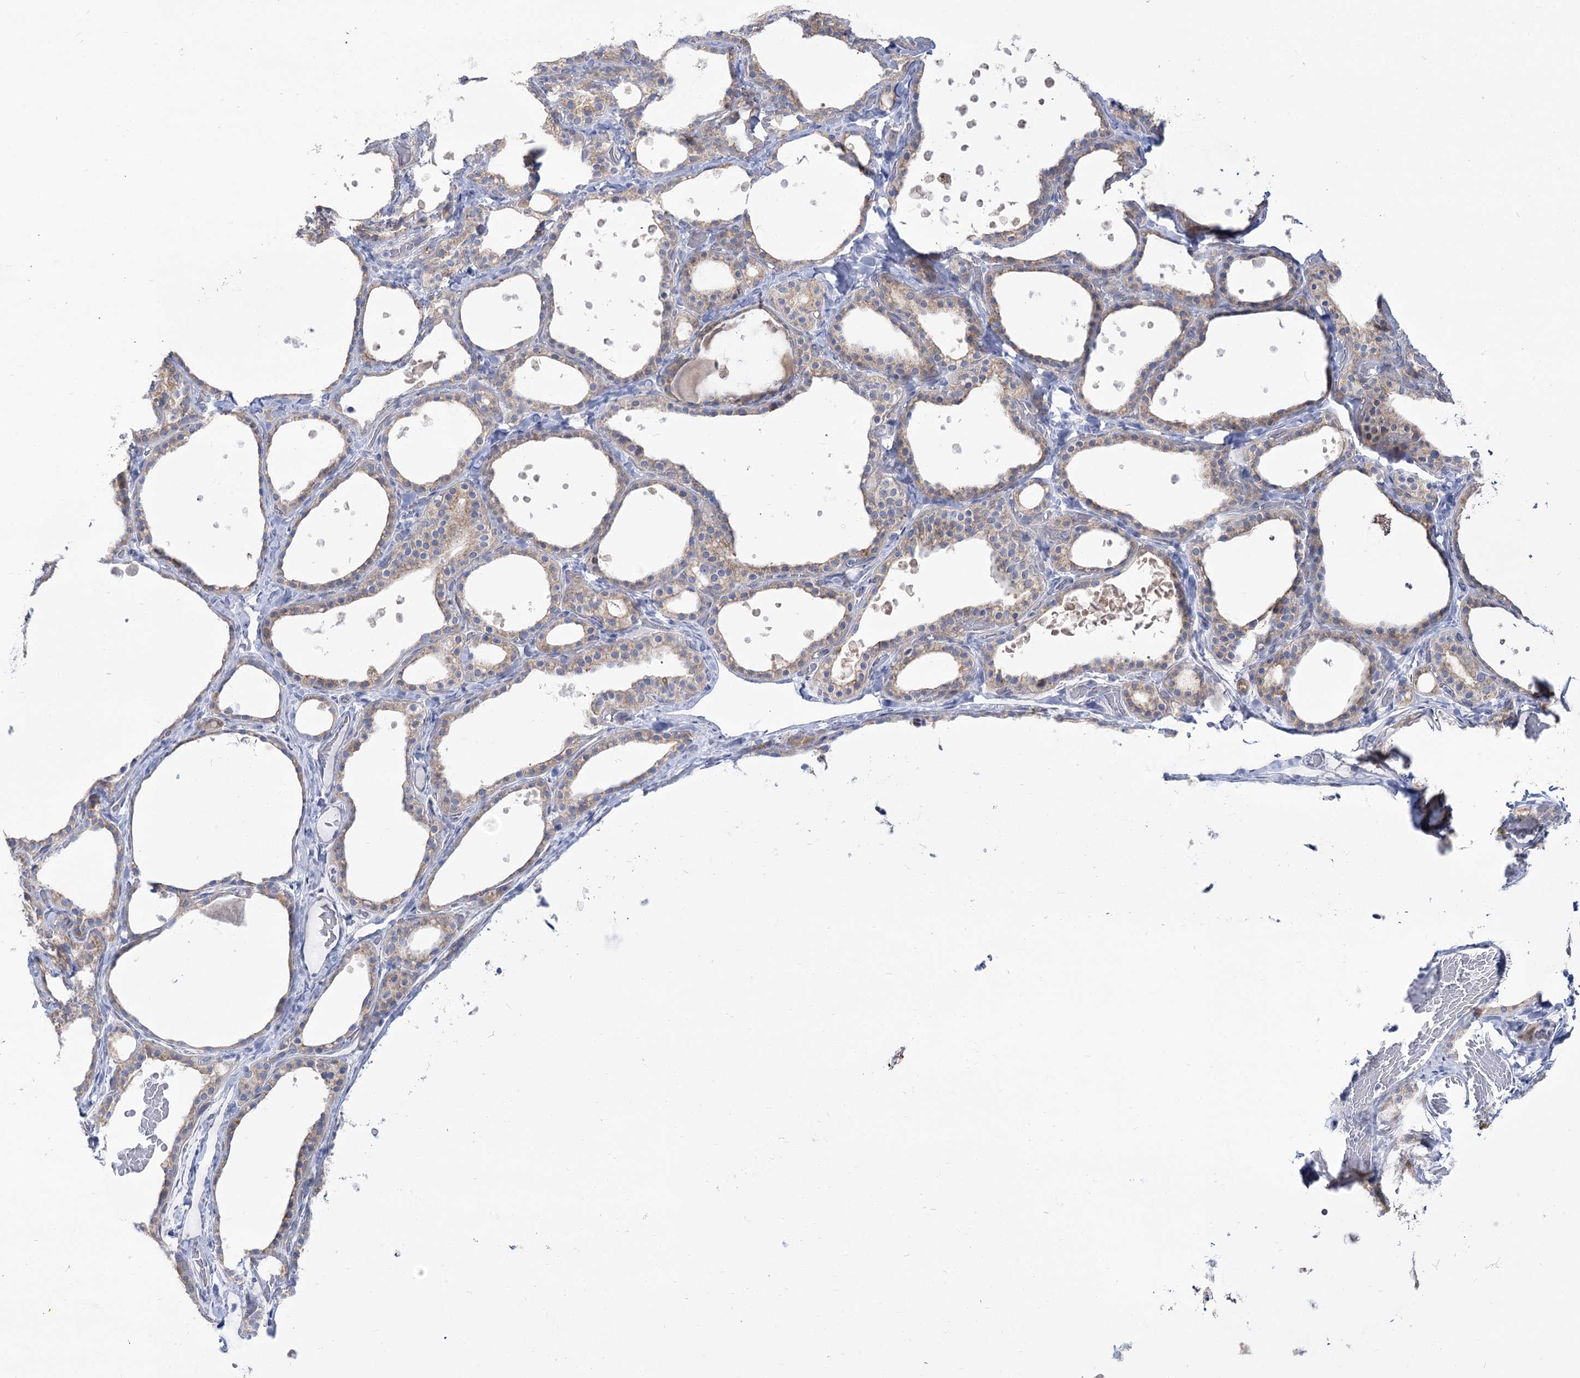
{"staining": {"intensity": "weak", "quantity": "25%-75%", "location": "cytoplasmic/membranous"}, "tissue": "thyroid gland", "cell_type": "Glandular cells", "image_type": "normal", "snomed": [{"axis": "morphology", "description": "Normal tissue, NOS"}, {"axis": "topography", "description": "Thyroid gland"}], "caption": "High-magnification brightfield microscopy of normal thyroid gland stained with DAB (3,3'-diaminobenzidine) (brown) and counterstained with hematoxylin (blue). glandular cells exhibit weak cytoplasmic/membranous positivity is present in approximately25%-75% of cells.", "gene": "SUOX", "patient": {"sex": "female", "age": 44}}